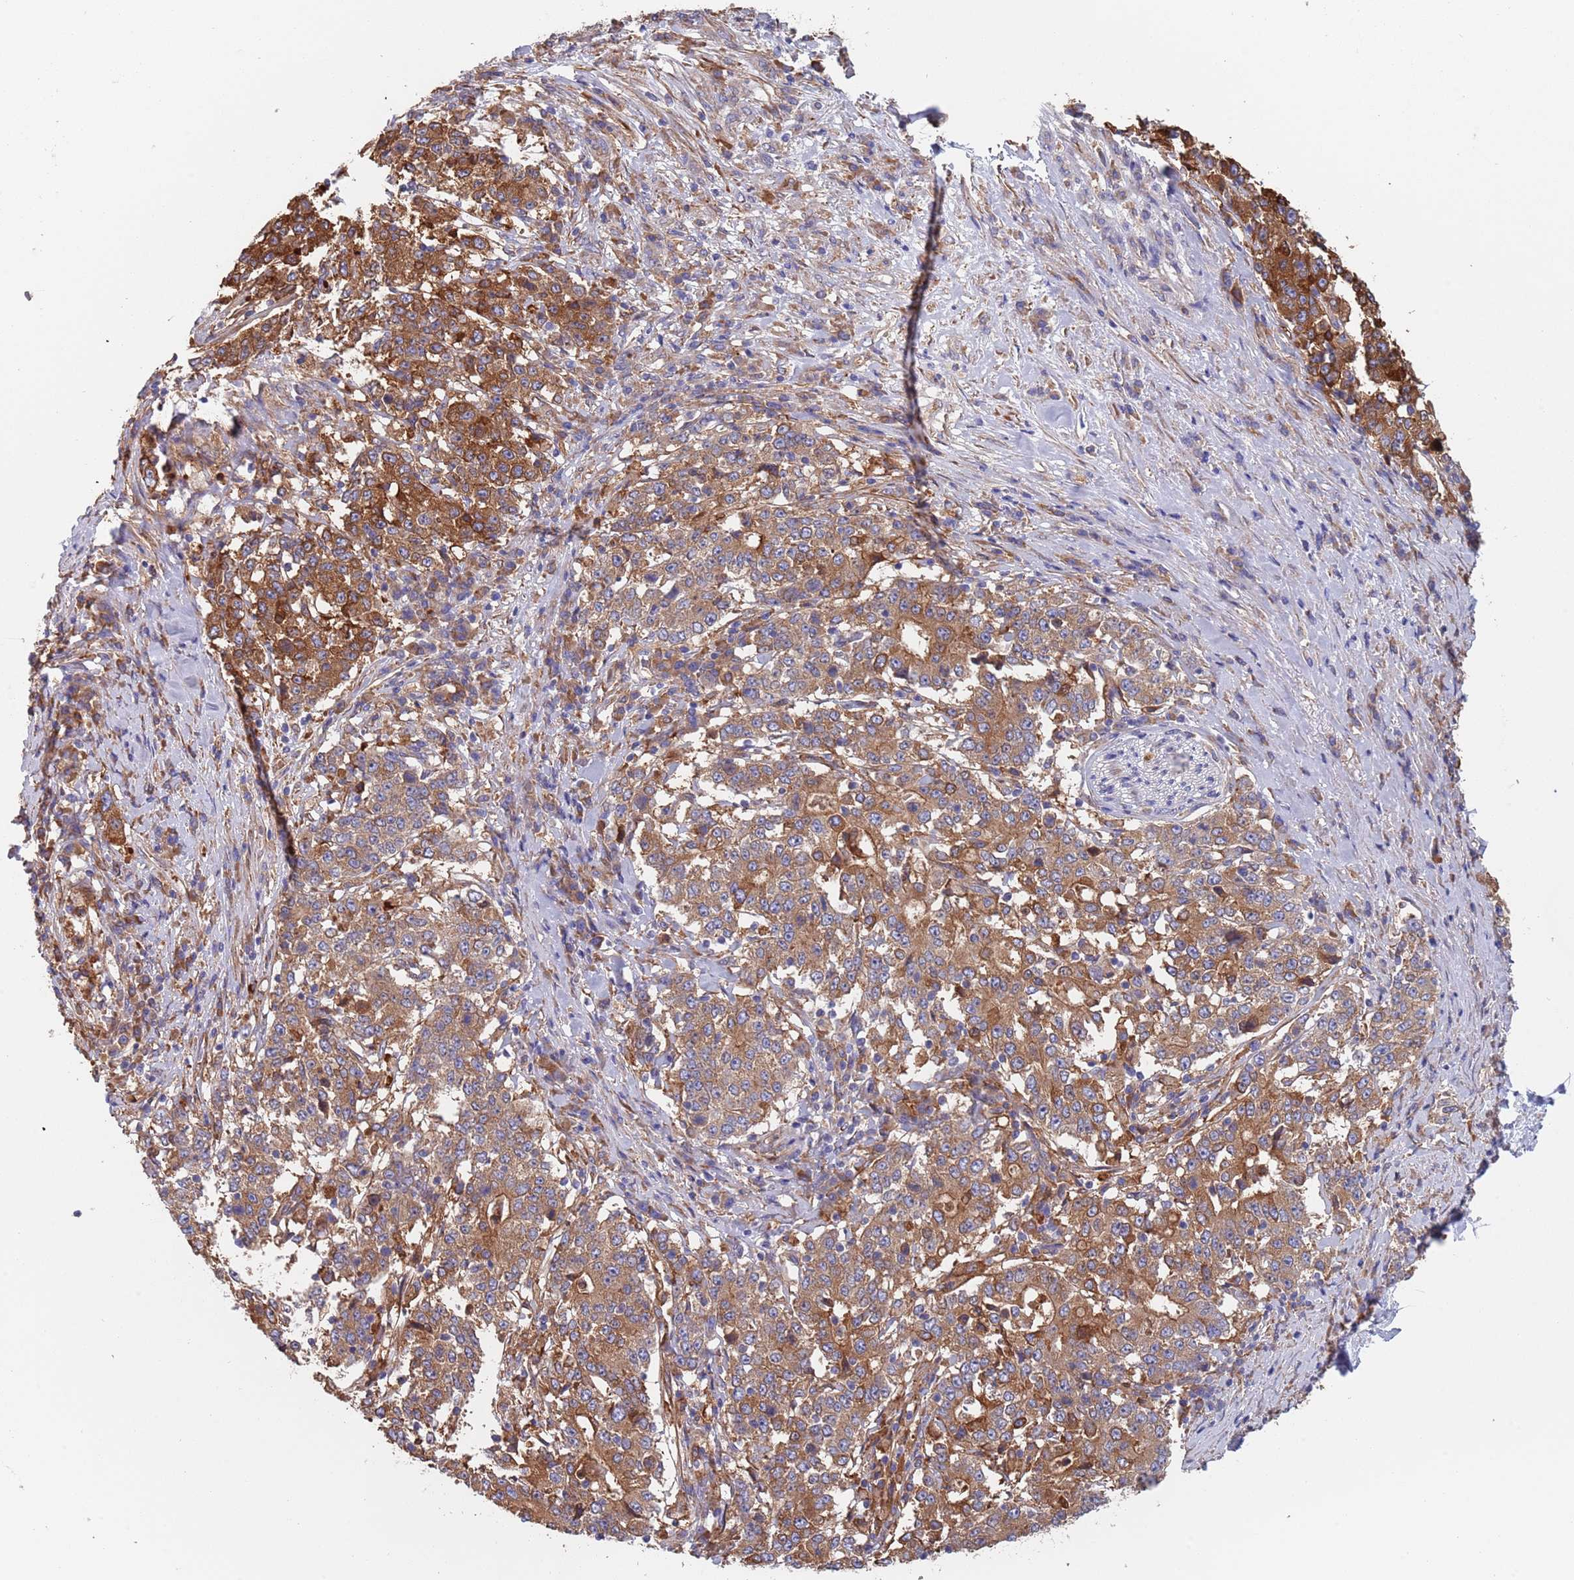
{"staining": {"intensity": "moderate", "quantity": ">75%", "location": "cytoplasmic/membranous"}, "tissue": "stomach cancer", "cell_type": "Tumor cells", "image_type": "cancer", "snomed": [{"axis": "morphology", "description": "Adenocarcinoma, NOS"}, {"axis": "topography", "description": "Stomach"}], "caption": "Tumor cells demonstrate medium levels of moderate cytoplasmic/membranous positivity in approximately >75% of cells in adenocarcinoma (stomach). The staining is performed using DAB (3,3'-diaminobenzidine) brown chromogen to label protein expression. The nuclei are counter-stained blue using hematoxylin.", "gene": "DCUN1D3", "patient": {"sex": "male", "age": 59}}